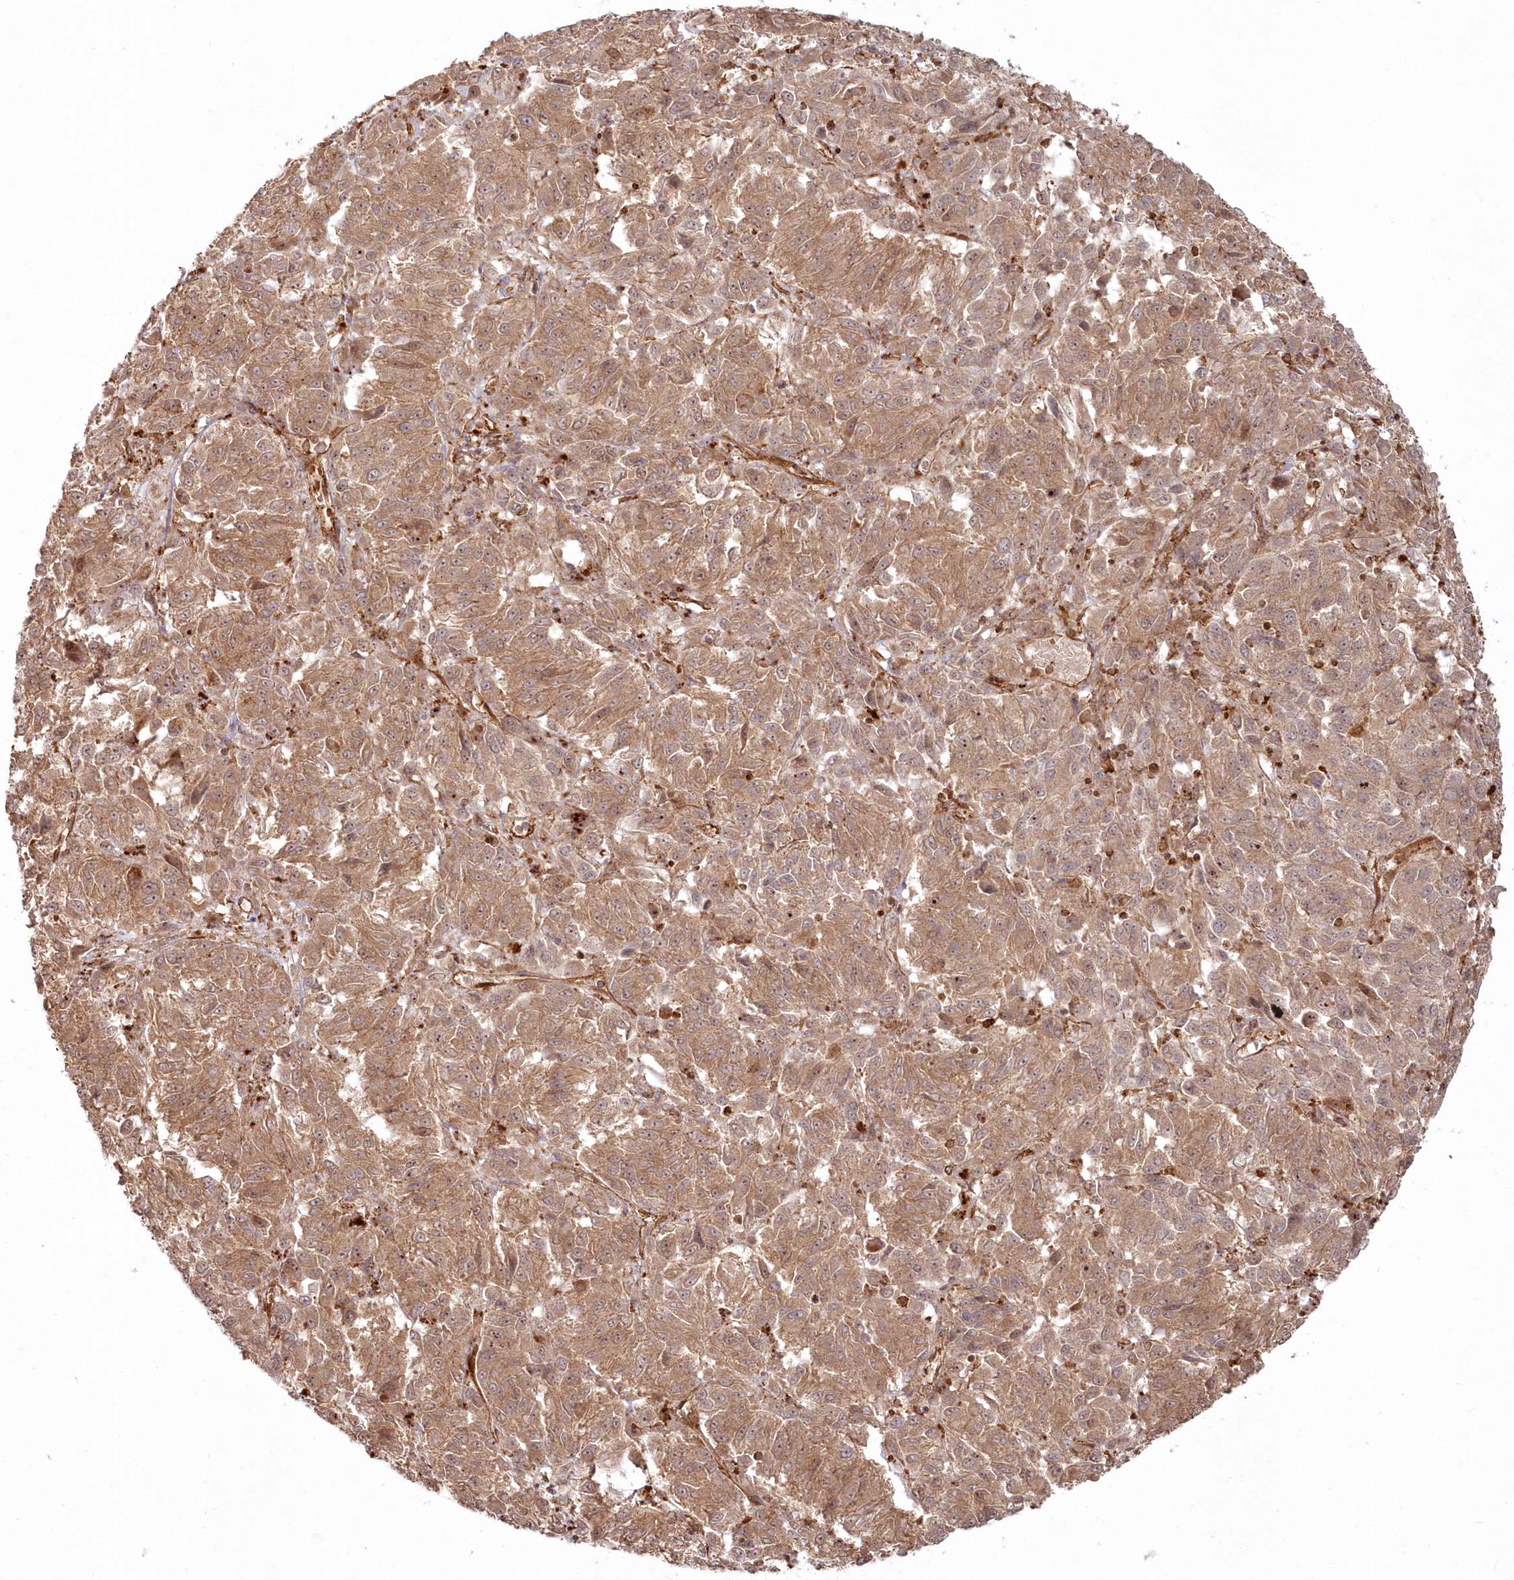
{"staining": {"intensity": "moderate", "quantity": ">75%", "location": "cytoplasmic/membranous"}, "tissue": "melanoma", "cell_type": "Tumor cells", "image_type": "cancer", "snomed": [{"axis": "morphology", "description": "Malignant melanoma, Metastatic site"}, {"axis": "topography", "description": "Lung"}], "caption": "Brown immunohistochemical staining in human malignant melanoma (metastatic site) reveals moderate cytoplasmic/membranous positivity in about >75% of tumor cells.", "gene": "RGCC", "patient": {"sex": "male", "age": 64}}